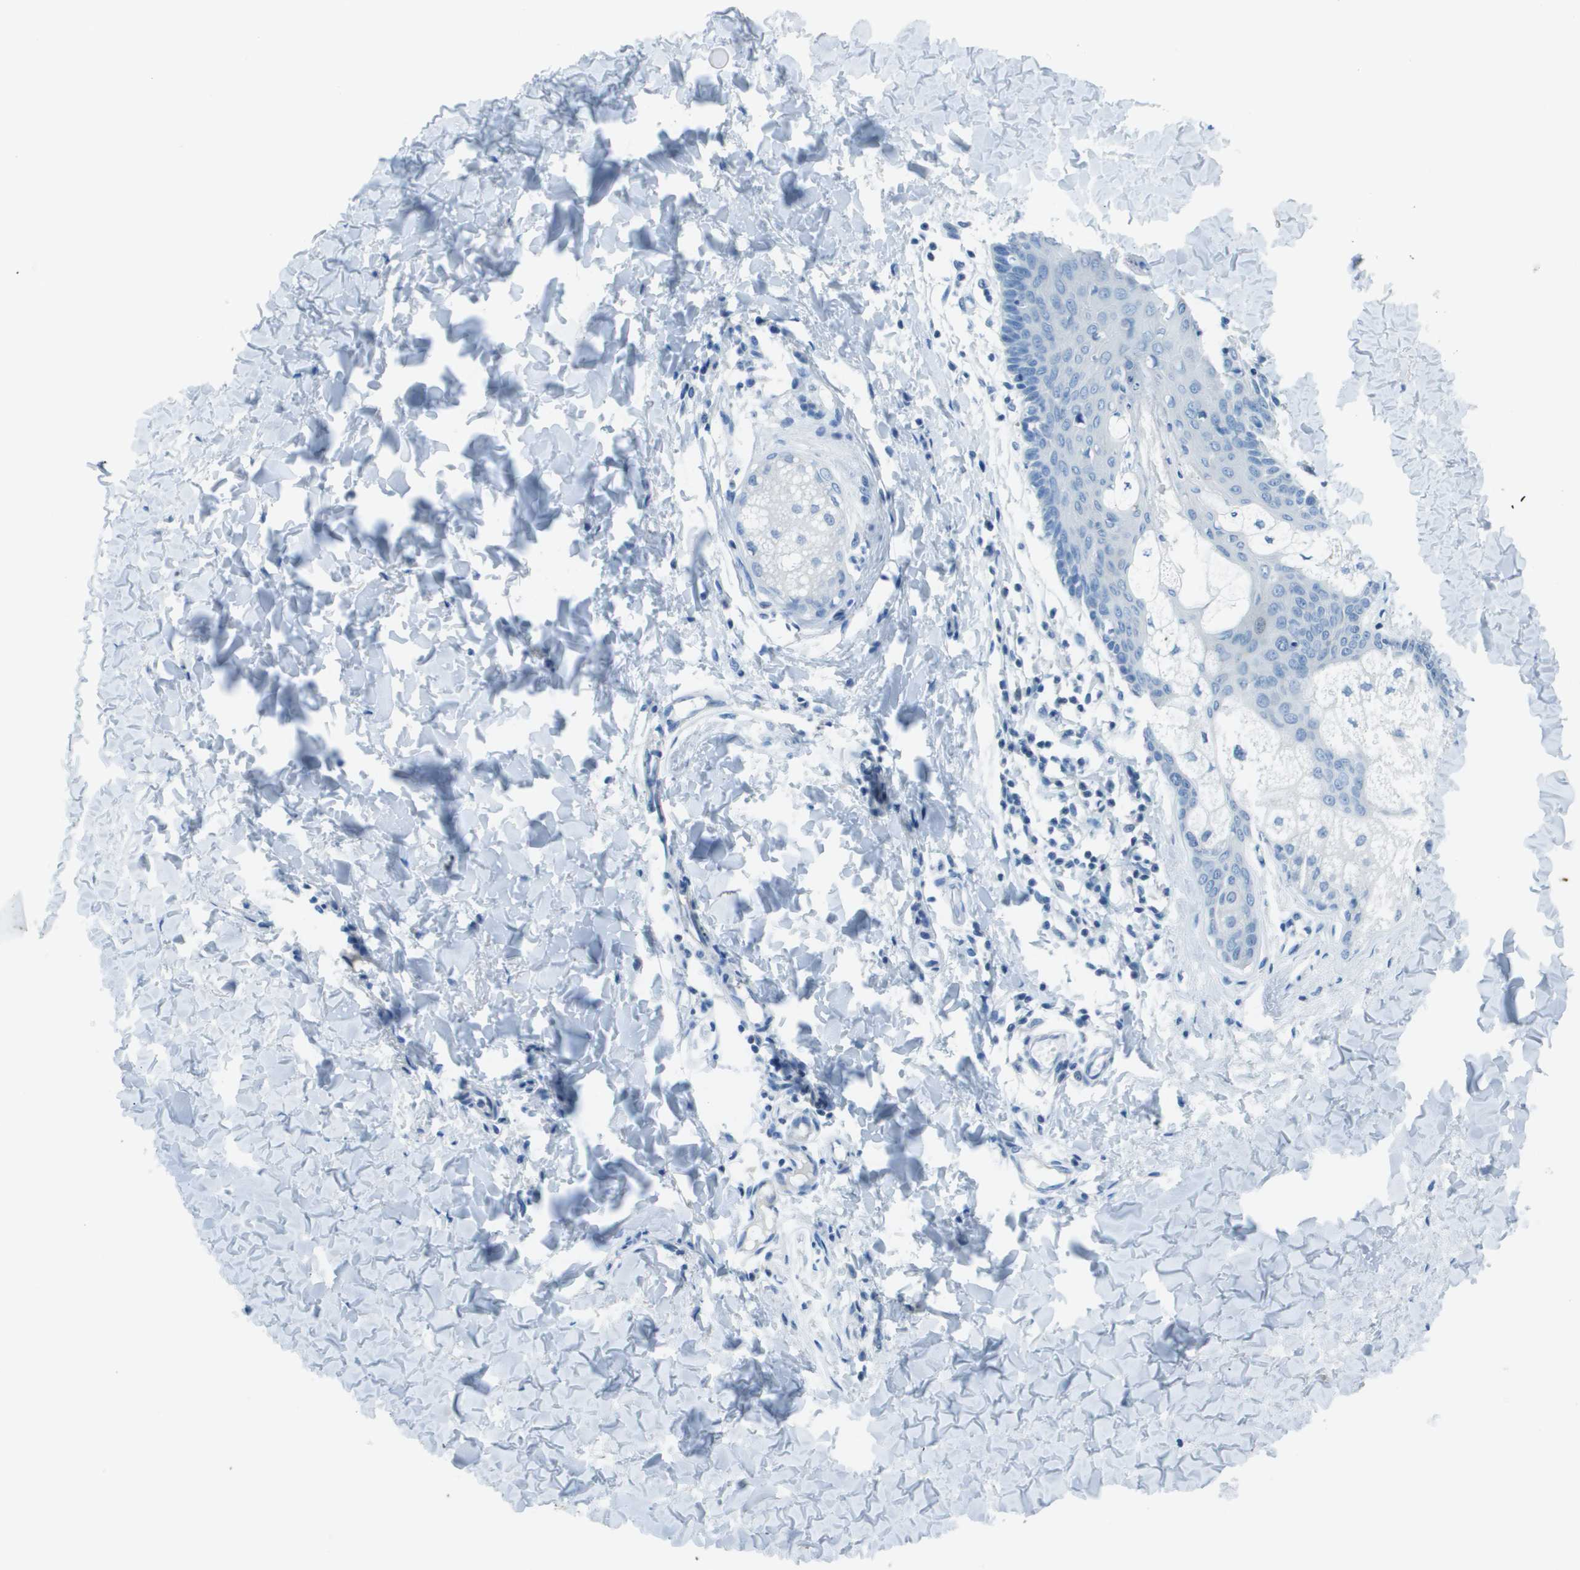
{"staining": {"intensity": "negative", "quantity": "none", "location": "none"}, "tissue": "skin", "cell_type": "Fibroblasts", "image_type": "normal", "snomed": [{"axis": "morphology", "description": "Normal tissue, NOS"}, {"axis": "topography", "description": "Skin"}], "caption": "A histopathology image of human skin is negative for staining in fibroblasts. (Immunohistochemistry (ihc), brightfield microscopy, high magnification).", "gene": "STIP1", "patient": {"sex": "female", "age": 17}}